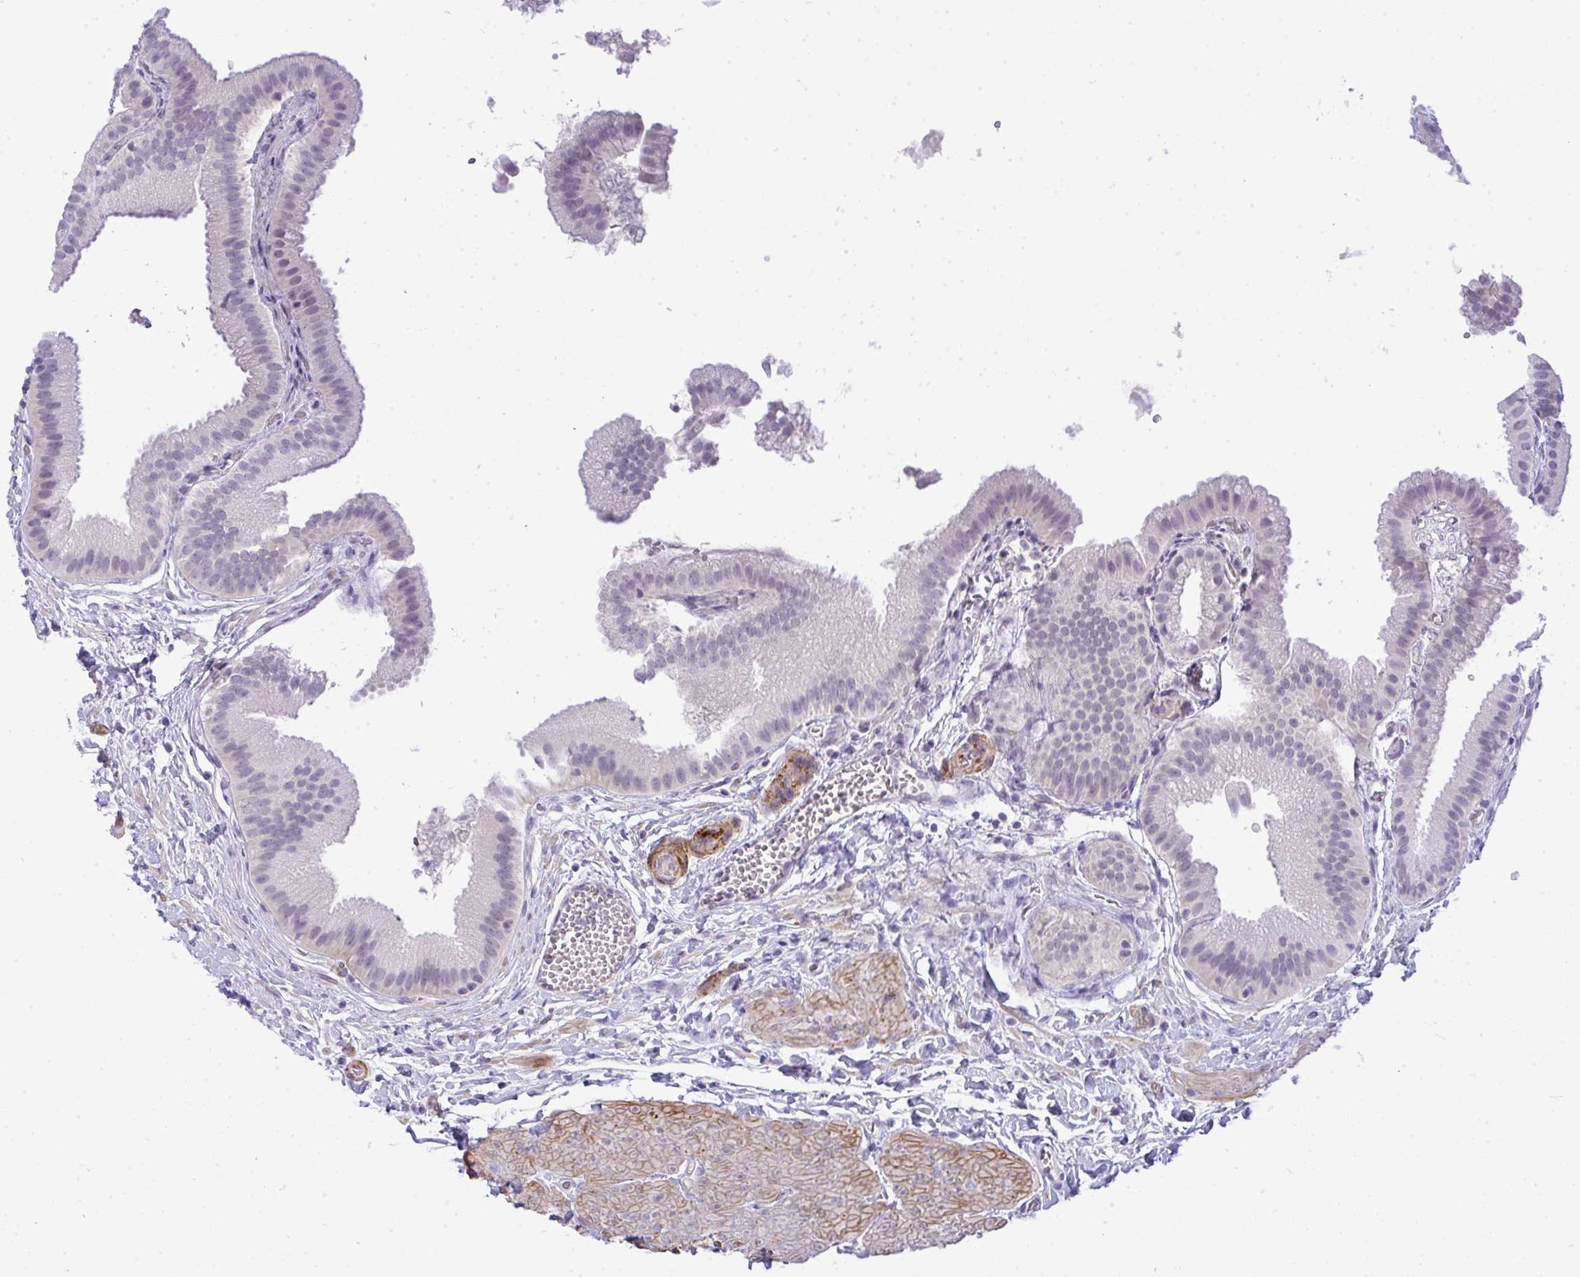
{"staining": {"intensity": "negative", "quantity": "none", "location": "none"}, "tissue": "gallbladder", "cell_type": "Glandular cells", "image_type": "normal", "snomed": [{"axis": "morphology", "description": "Normal tissue, NOS"}, {"axis": "topography", "description": "Gallbladder"}], "caption": "The immunohistochemistry (IHC) image has no significant expression in glandular cells of gallbladder.", "gene": "UBE2S", "patient": {"sex": "female", "age": 63}}